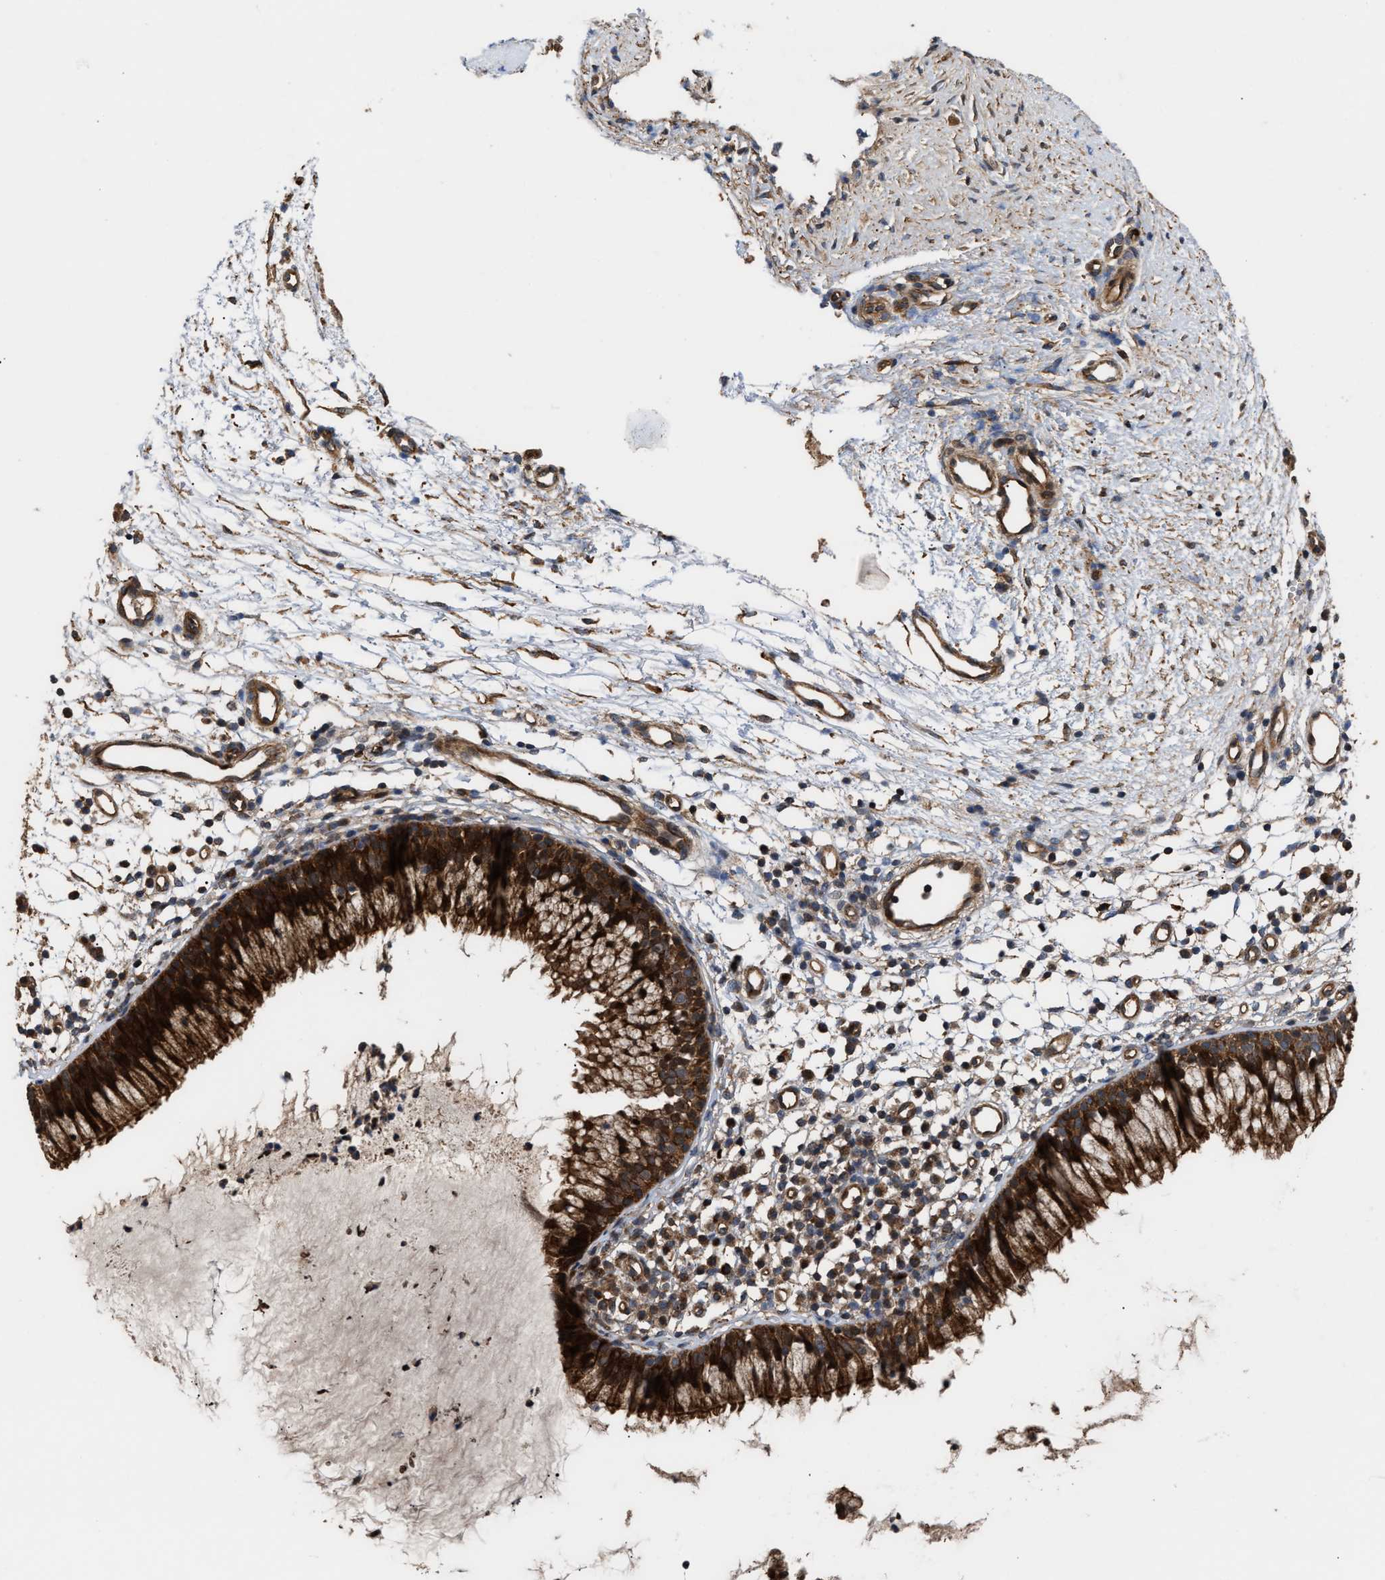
{"staining": {"intensity": "strong", "quantity": ">75%", "location": "cytoplasmic/membranous"}, "tissue": "nasopharynx", "cell_type": "Respiratory epithelial cells", "image_type": "normal", "snomed": [{"axis": "morphology", "description": "Normal tissue, NOS"}, {"axis": "topography", "description": "Nasopharynx"}], "caption": "Immunohistochemistry (IHC) micrograph of benign human nasopharynx stained for a protein (brown), which exhibits high levels of strong cytoplasmic/membranous positivity in approximately >75% of respiratory epithelial cells.", "gene": "STAU1", "patient": {"sex": "male", "age": 21}}